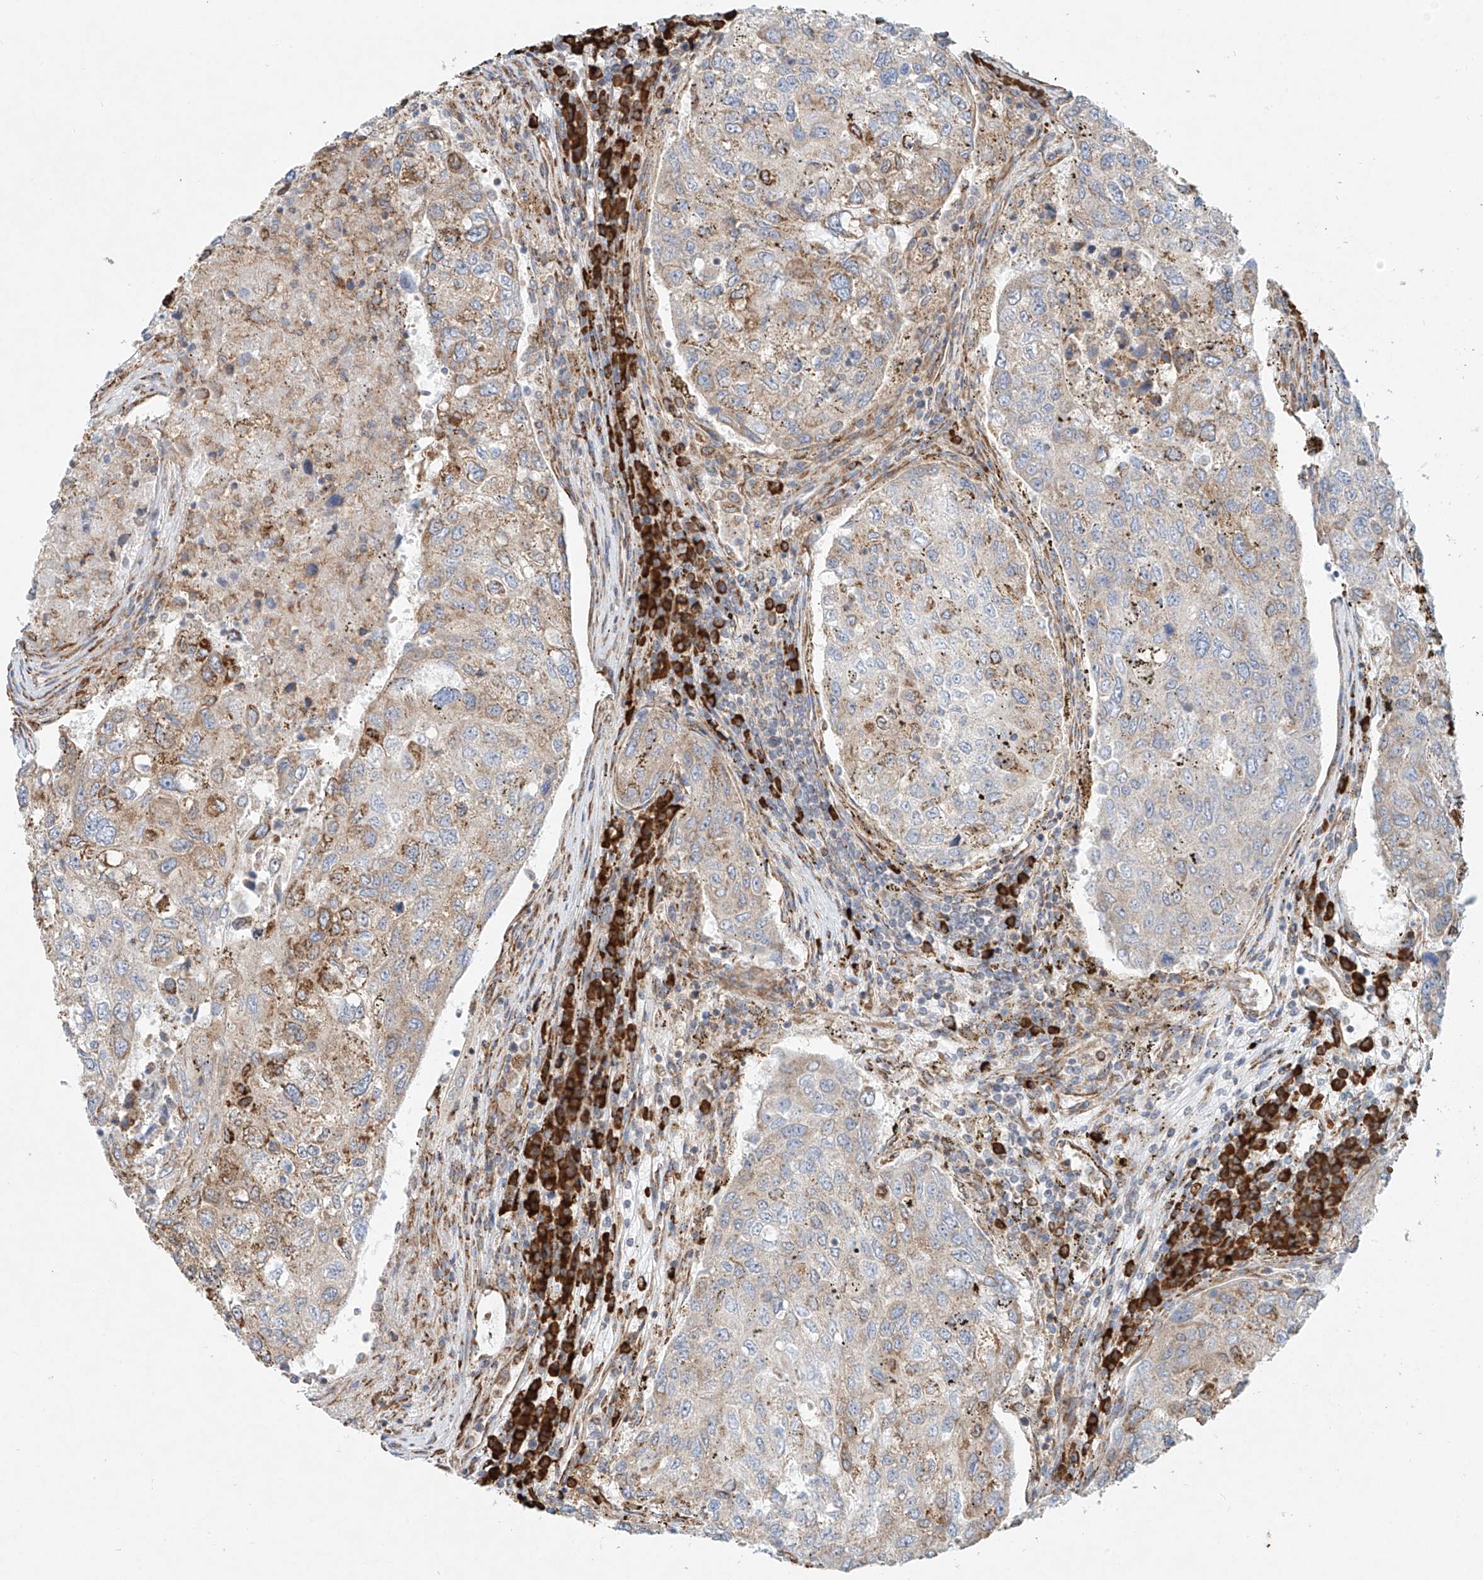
{"staining": {"intensity": "weak", "quantity": ">75%", "location": "cytoplasmic/membranous"}, "tissue": "urothelial cancer", "cell_type": "Tumor cells", "image_type": "cancer", "snomed": [{"axis": "morphology", "description": "Urothelial carcinoma, High grade"}, {"axis": "topography", "description": "Lymph node"}, {"axis": "topography", "description": "Urinary bladder"}], "caption": "Urothelial carcinoma (high-grade) was stained to show a protein in brown. There is low levels of weak cytoplasmic/membranous expression in approximately >75% of tumor cells. (DAB IHC, brown staining for protein, blue staining for nuclei).", "gene": "EIPR1", "patient": {"sex": "male", "age": 51}}